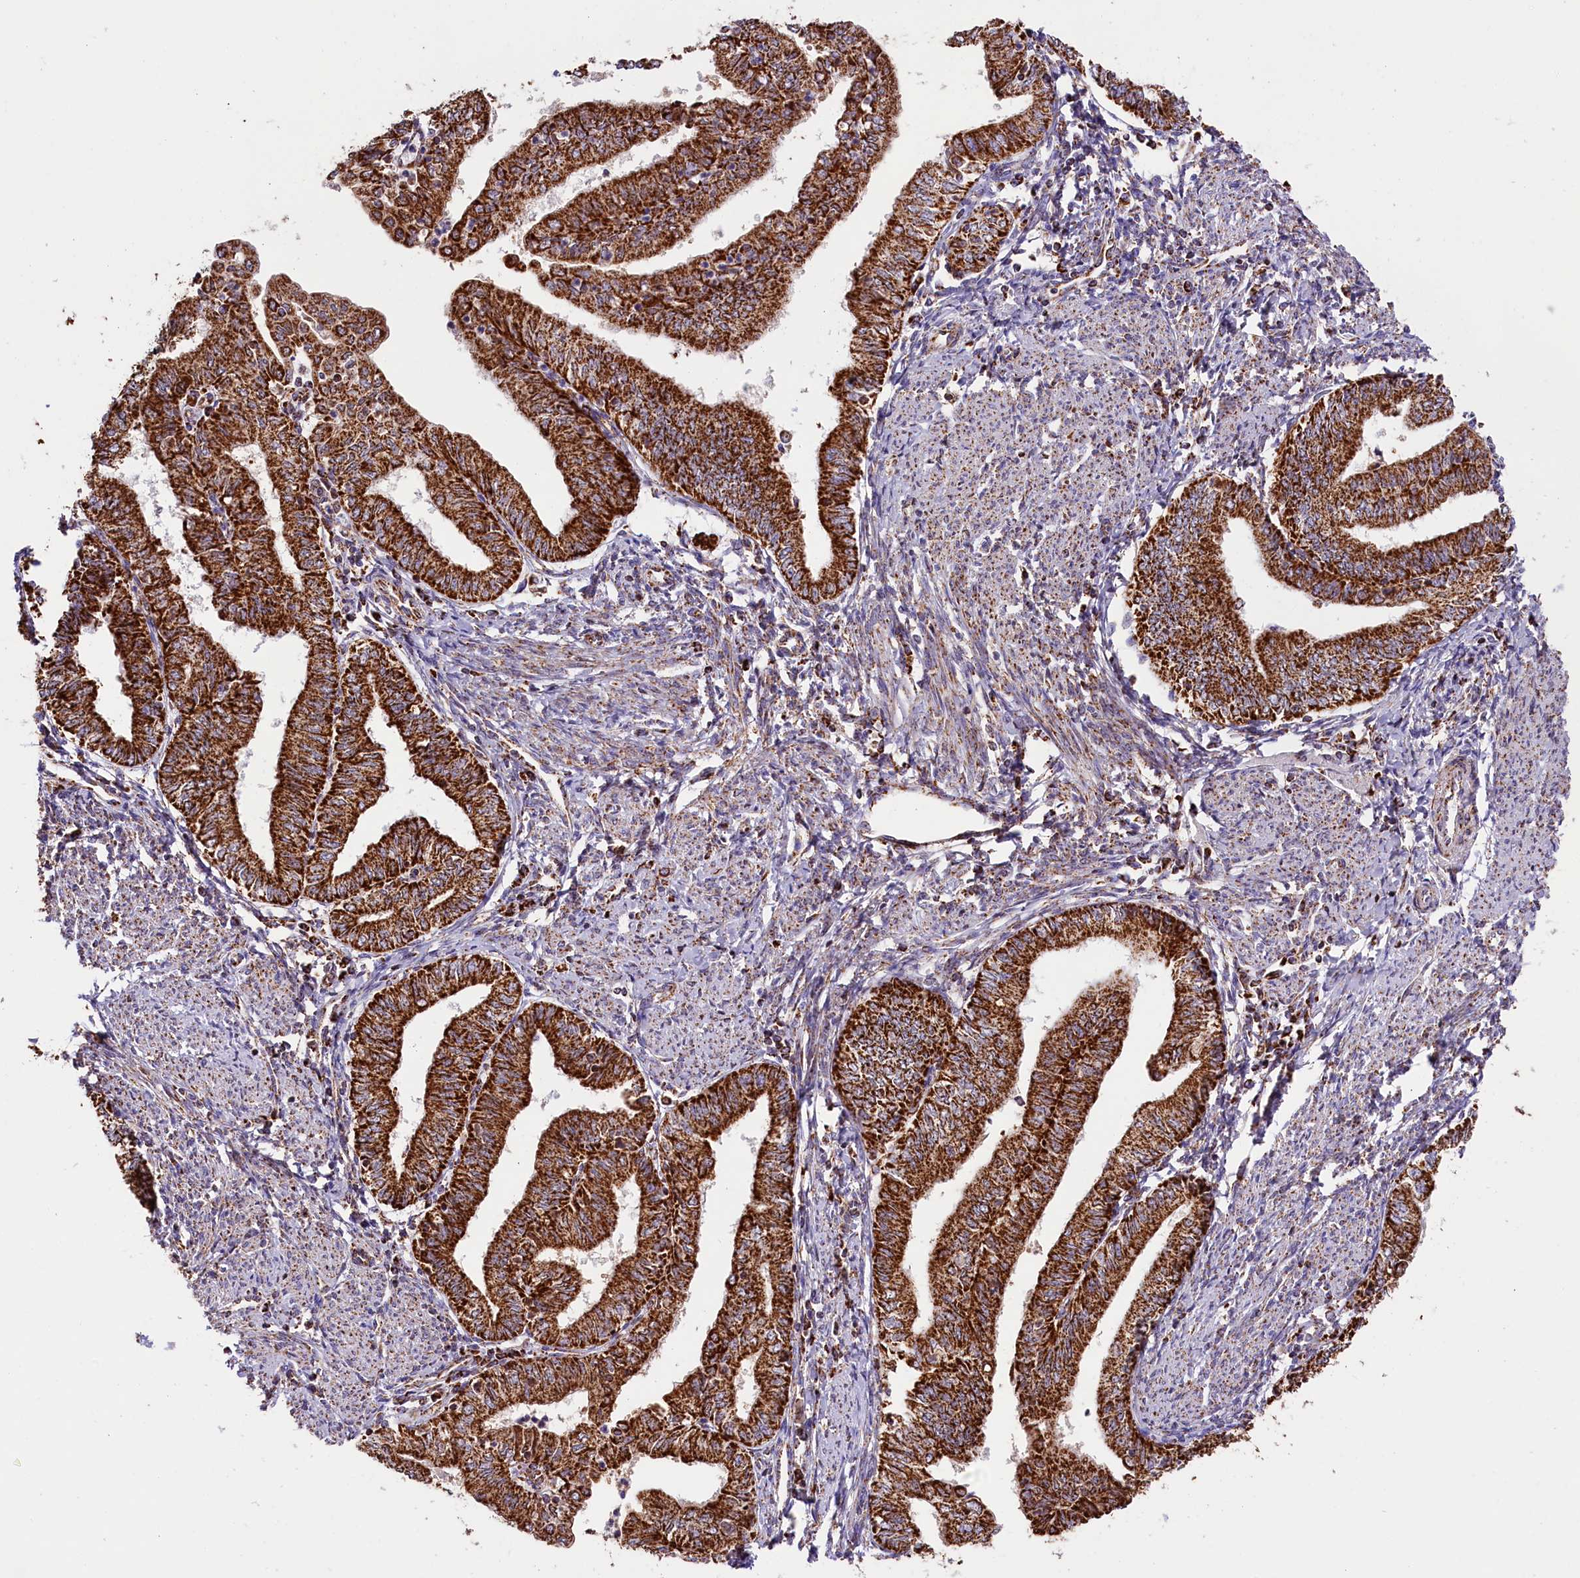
{"staining": {"intensity": "strong", "quantity": ">75%", "location": "cytoplasmic/membranous"}, "tissue": "endometrial cancer", "cell_type": "Tumor cells", "image_type": "cancer", "snomed": [{"axis": "morphology", "description": "Adenocarcinoma, NOS"}, {"axis": "topography", "description": "Endometrium"}], "caption": "Brown immunohistochemical staining in endometrial cancer reveals strong cytoplasmic/membranous staining in about >75% of tumor cells.", "gene": "NDUFA8", "patient": {"sex": "female", "age": 66}}